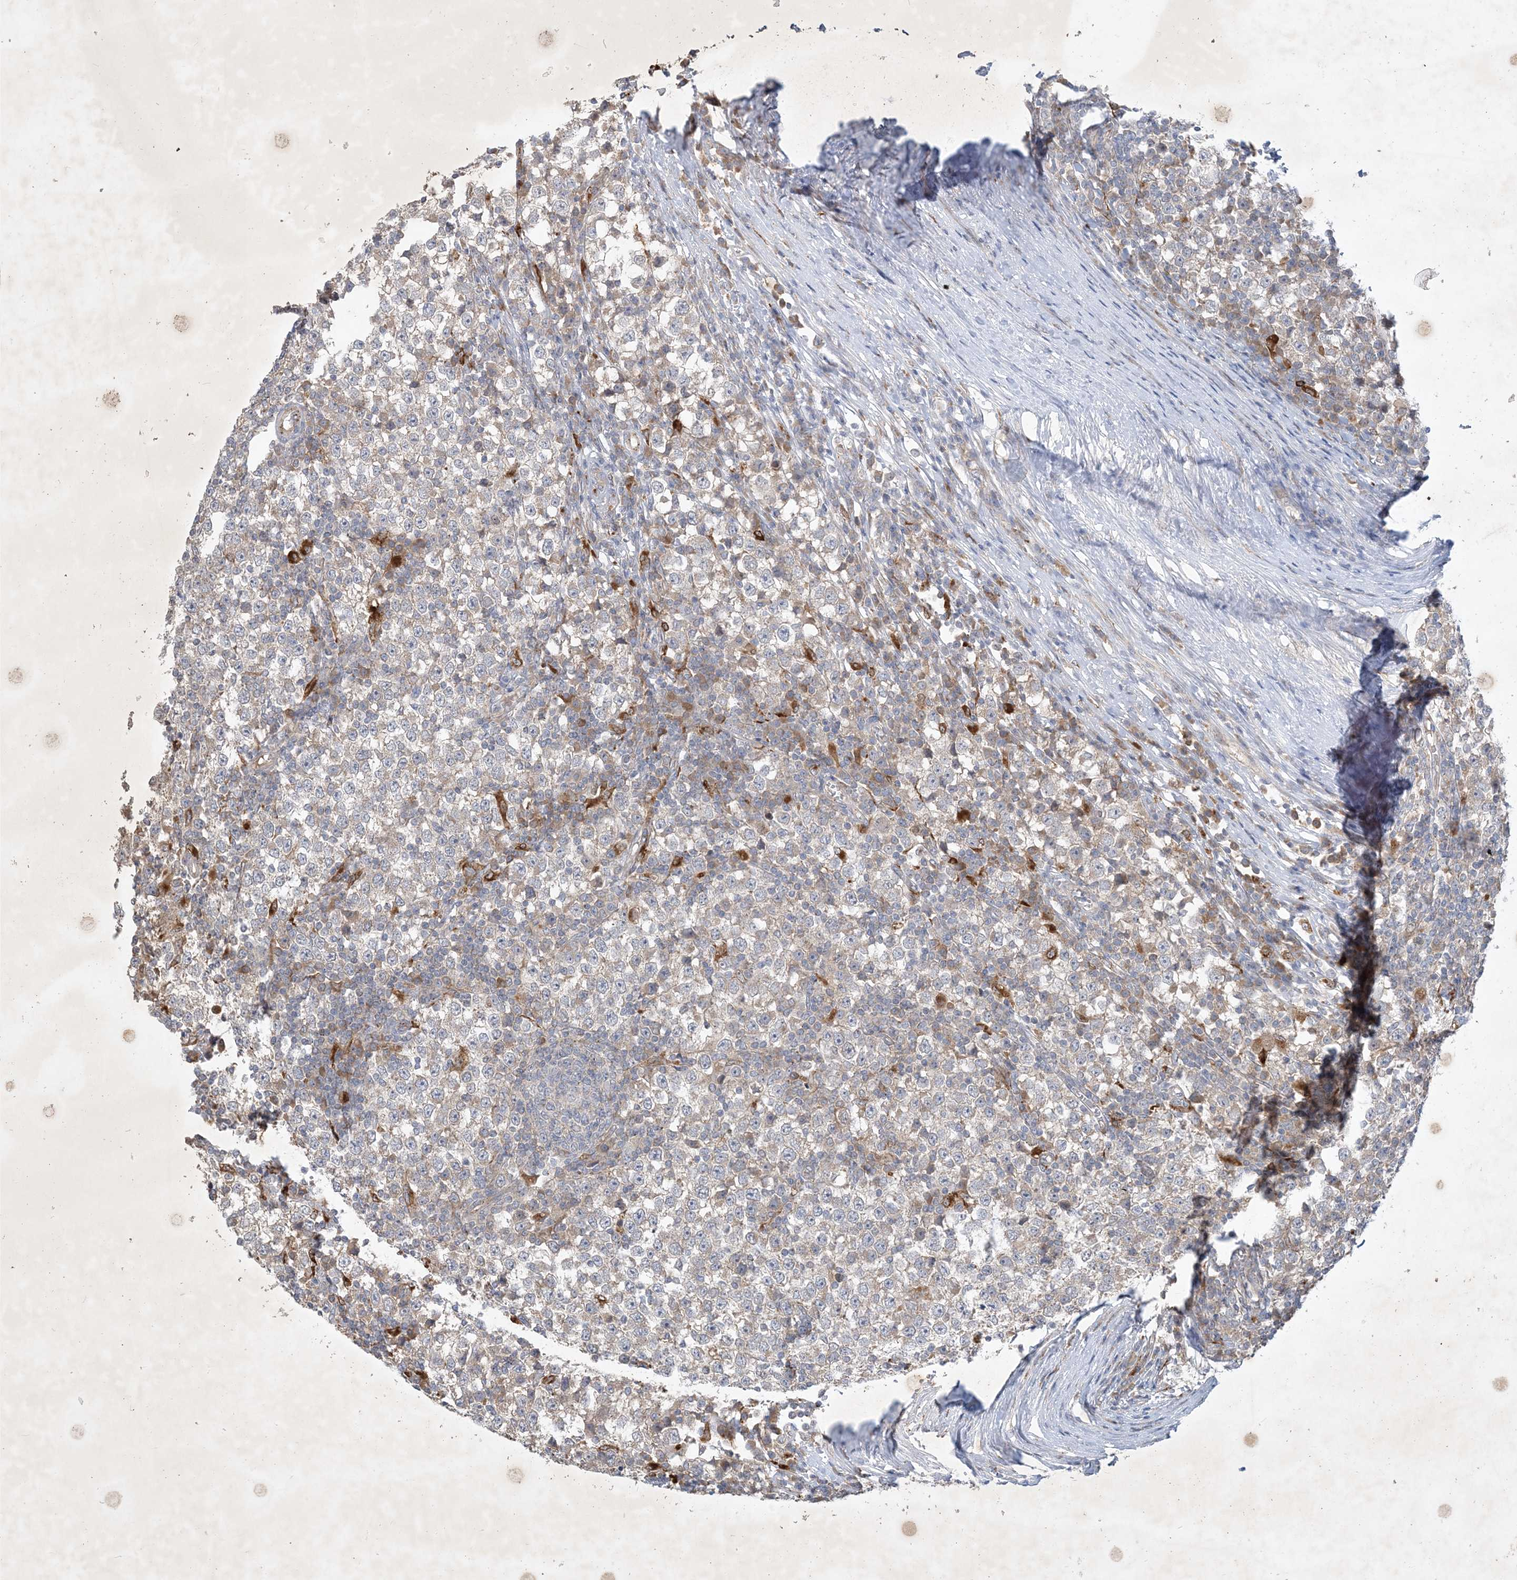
{"staining": {"intensity": "negative", "quantity": "none", "location": "none"}, "tissue": "testis cancer", "cell_type": "Tumor cells", "image_type": "cancer", "snomed": [{"axis": "morphology", "description": "Seminoma, NOS"}, {"axis": "topography", "description": "Testis"}], "caption": "An immunohistochemistry histopathology image of testis seminoma is shown. There is no staining in tumor cells of testis seminoma.", "gene": "MRPS18A", "patient": {"sex": "male", "age": 65}}